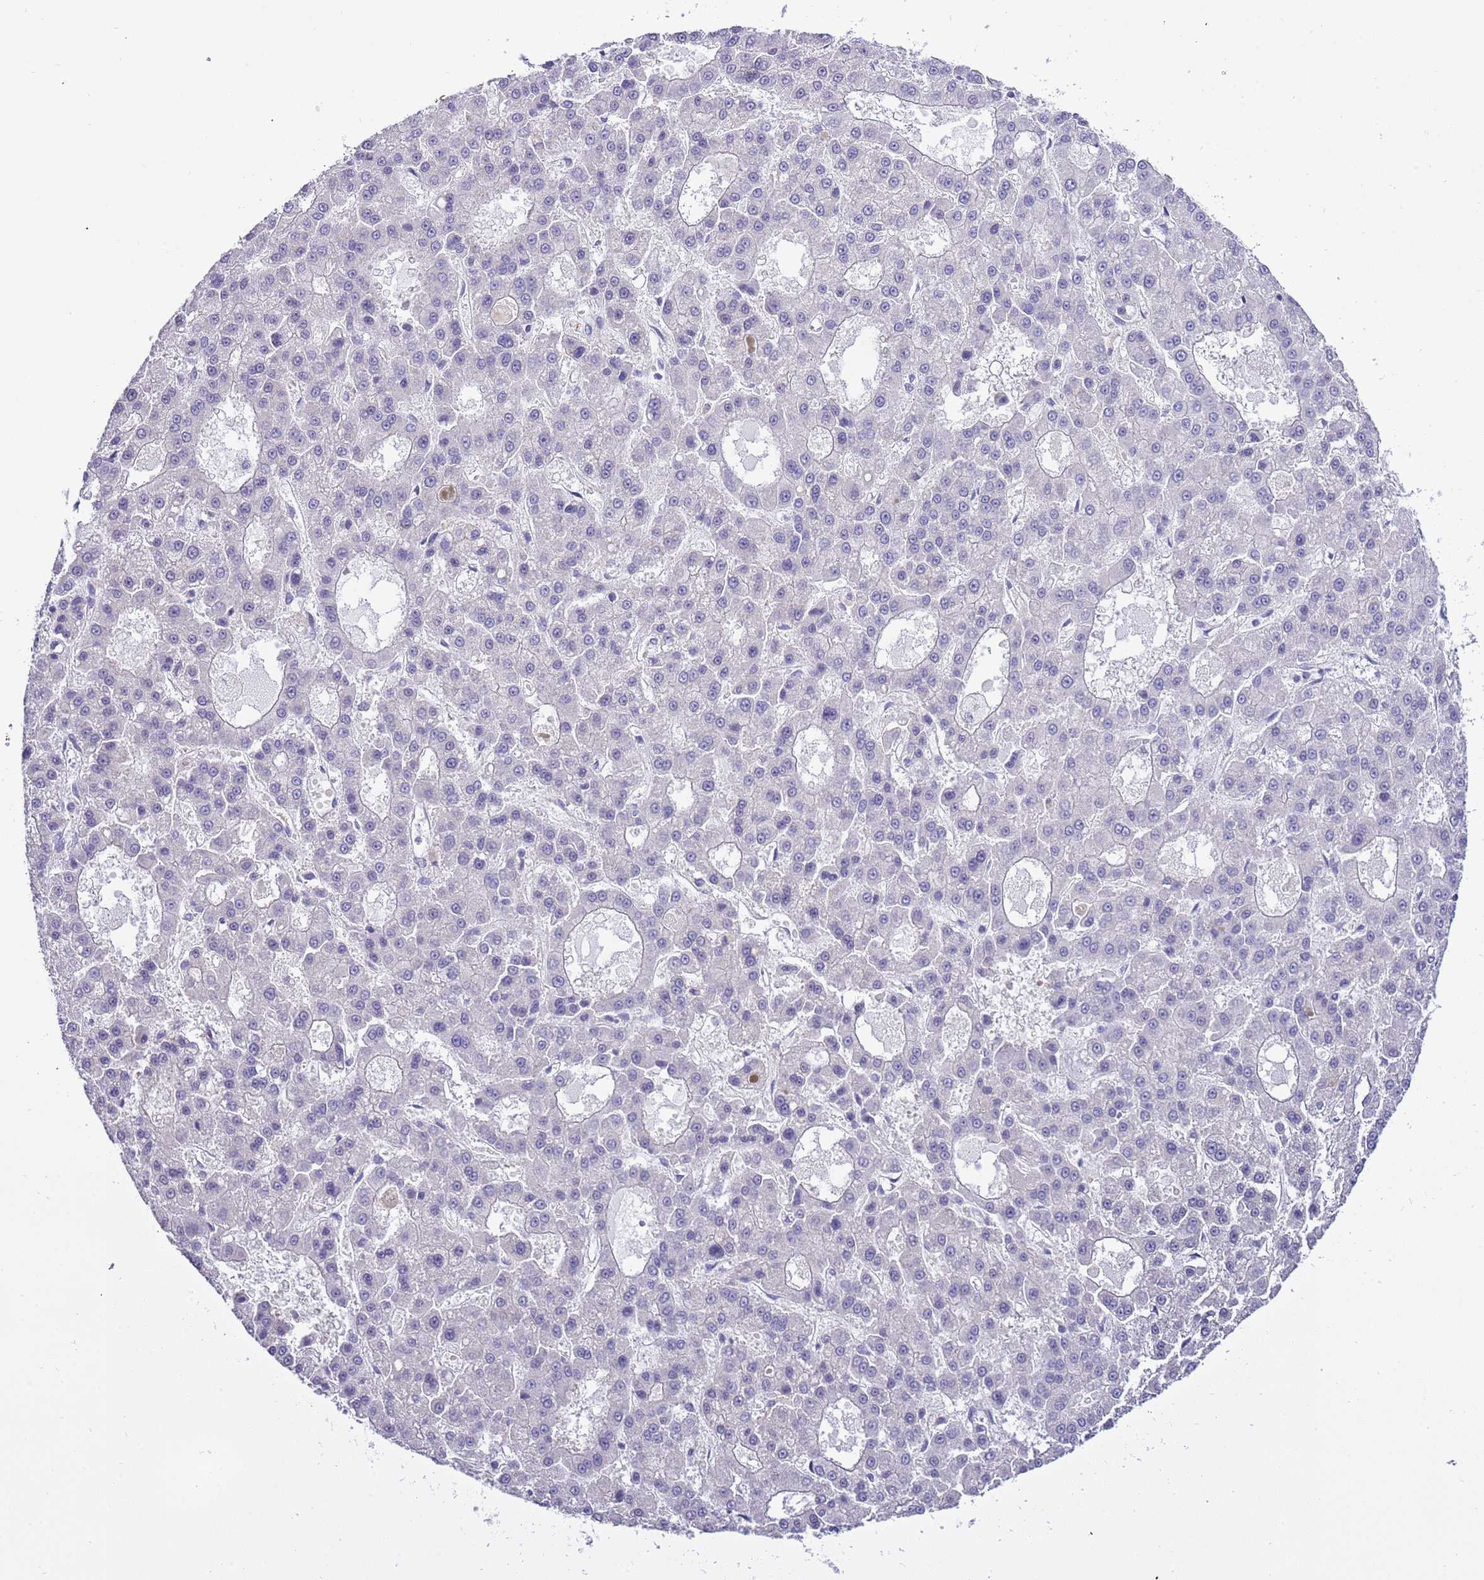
{"staining": {"intensity": "negative", "quantity": "none", "location": "none"}, "tissue": "liver cancer", "cell_type": "Tumor cells", "image_type": "cancer", "snomed": [{"axis": "morphology", "description": "Carcinoma, Hepatocellular, NOS"}, {"axis": "topography", "description": "Liver"}], "caption": "This photomicrograph is of liver cancer stained with immunohistochemistry to label a protein in brown with the nuclei are counter-stained blue. There is no positivity in tumor cells. (DAB IHC with hematoxylin counter stain).", "gene": "STIP1", "patient": {"sex": "male", "age": 70}}